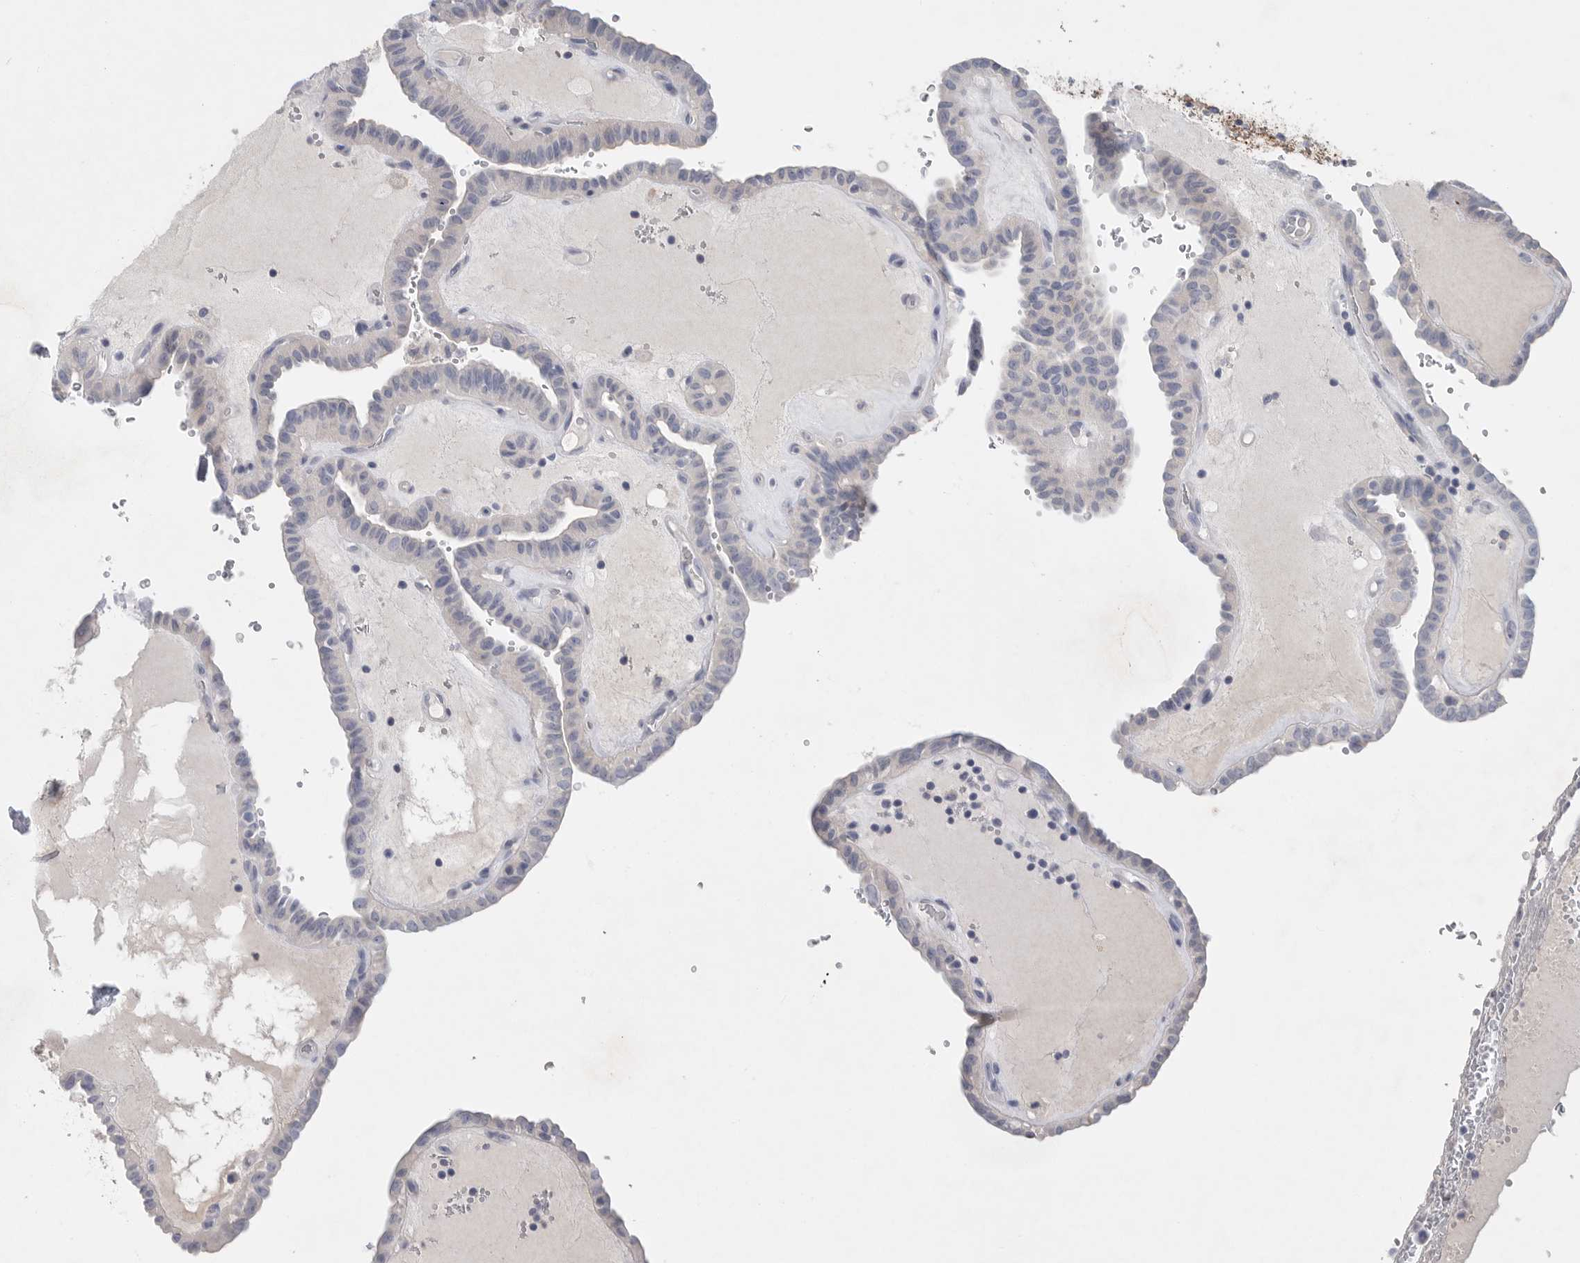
{"staining": {"intensity": "negative", "quantity": "none", "location": "none"}, "tissue": "thyroid cancer", "cell_type": "Tumor cells", "image_type": "cancer", "snomed": [{"axis": "morphology", "description": "Papillary adenocarcinoma, NOS"}, {"axis": "topography", "description": "Thyroid gland"}], "caption": "Immunohistochemical staining of papillary adenocarcinoma (thyroid) displays no significant expression in tumor cells.", "gene": "CAMK2B", "patient": {"sex": "male", "age": 77}}